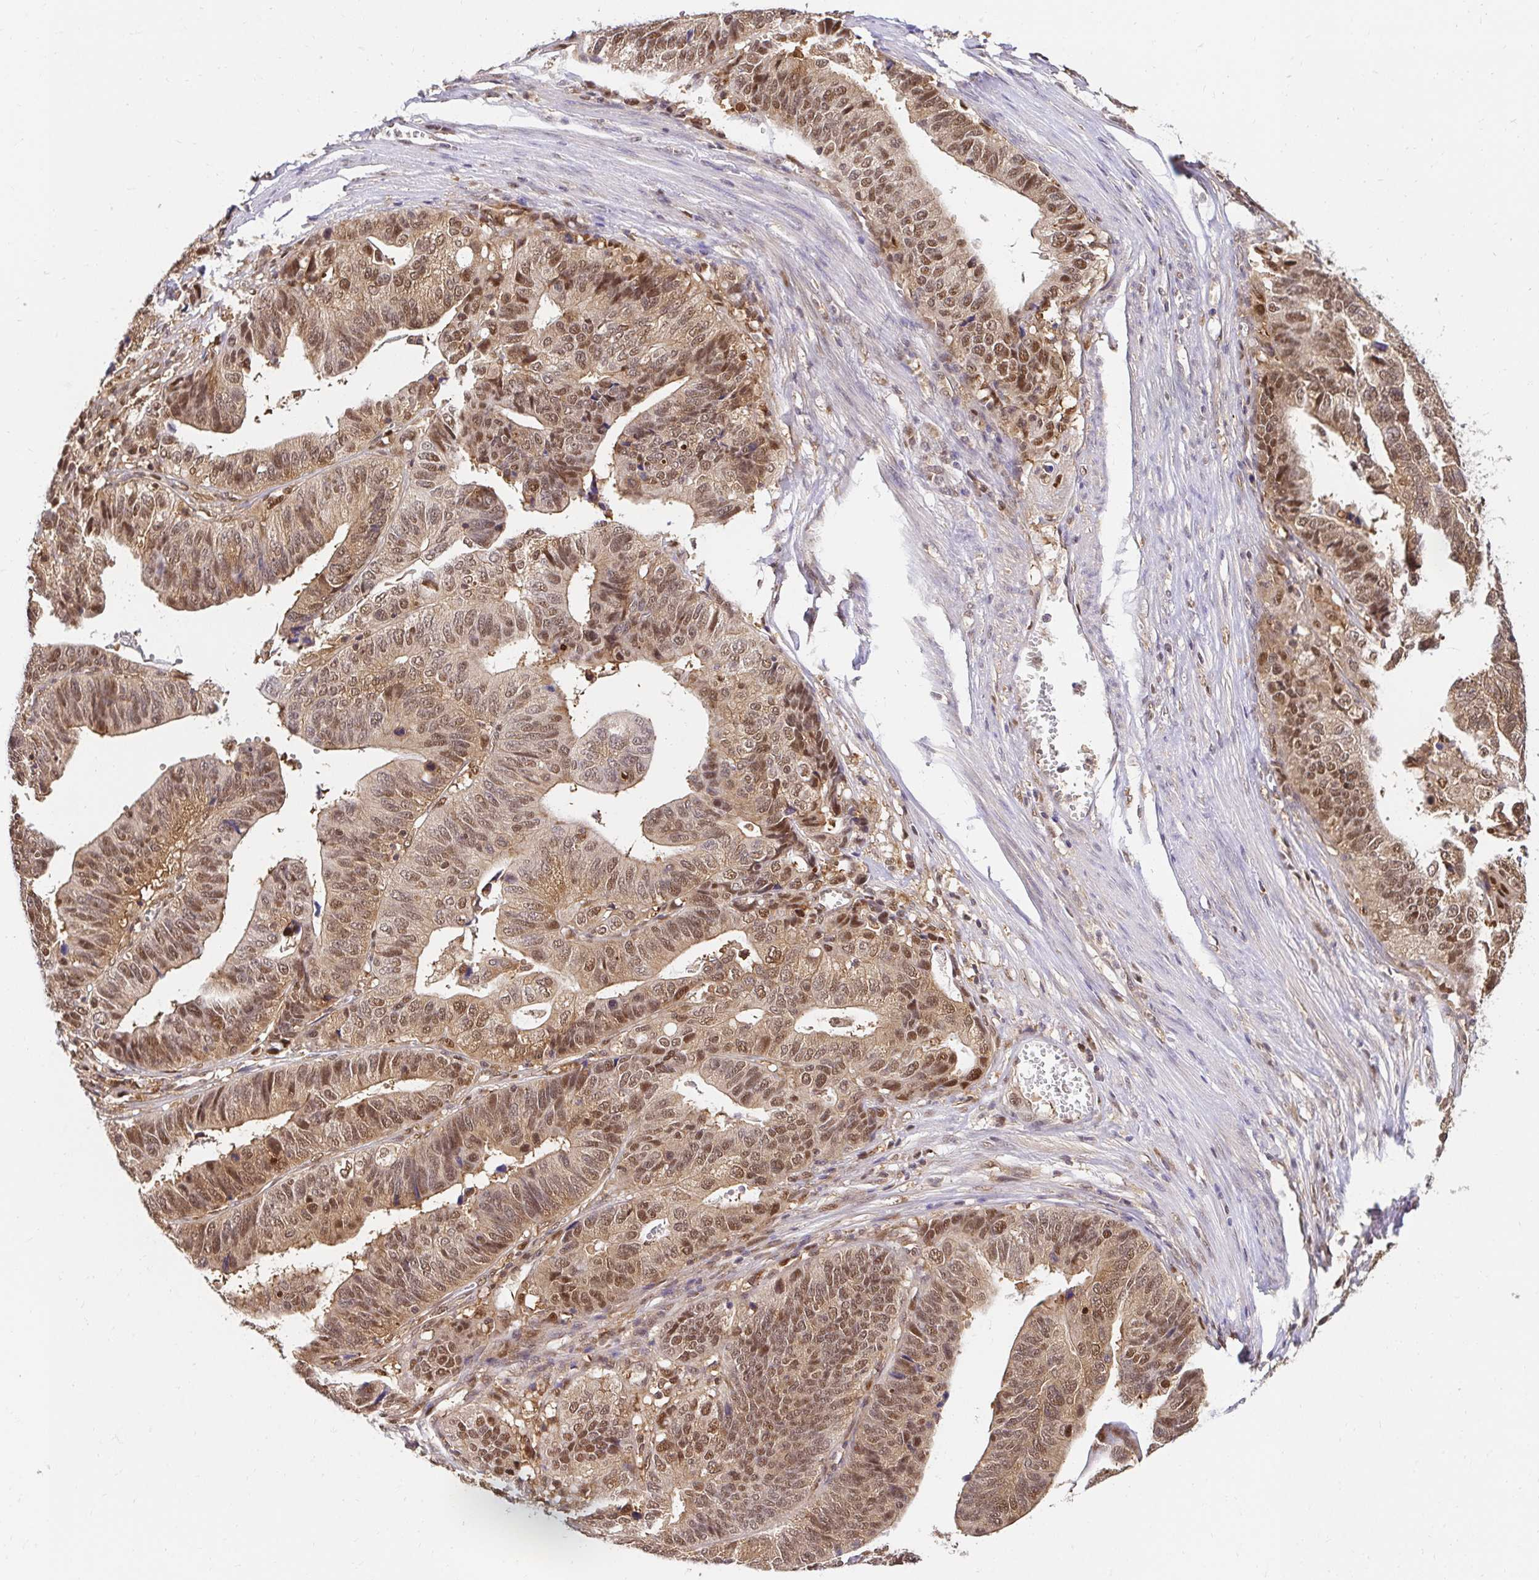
{"staining": {"intensity": "moderate", "quantity": ">75%", "location": "cytoplasmic/membranous,nuclear"}, "tissue": "stomach cancer", "cell_type": "Tumor cells", "image_type": "cancer", "snomed": [{"axis": "morphology", "description": "Adenocarcinoma, NOS"}, {"axis": "topography", "description": "Stomach, upper"}], "caption": "Protein analysis of stomach cancer (adenocarcinoma) tissue reveals moderate cytoplasmic/membranous and nuclear positivity in about >75% of tumor cells.", "gene": "PSMA4", "patient": {"sex": "female", "age": 67}}